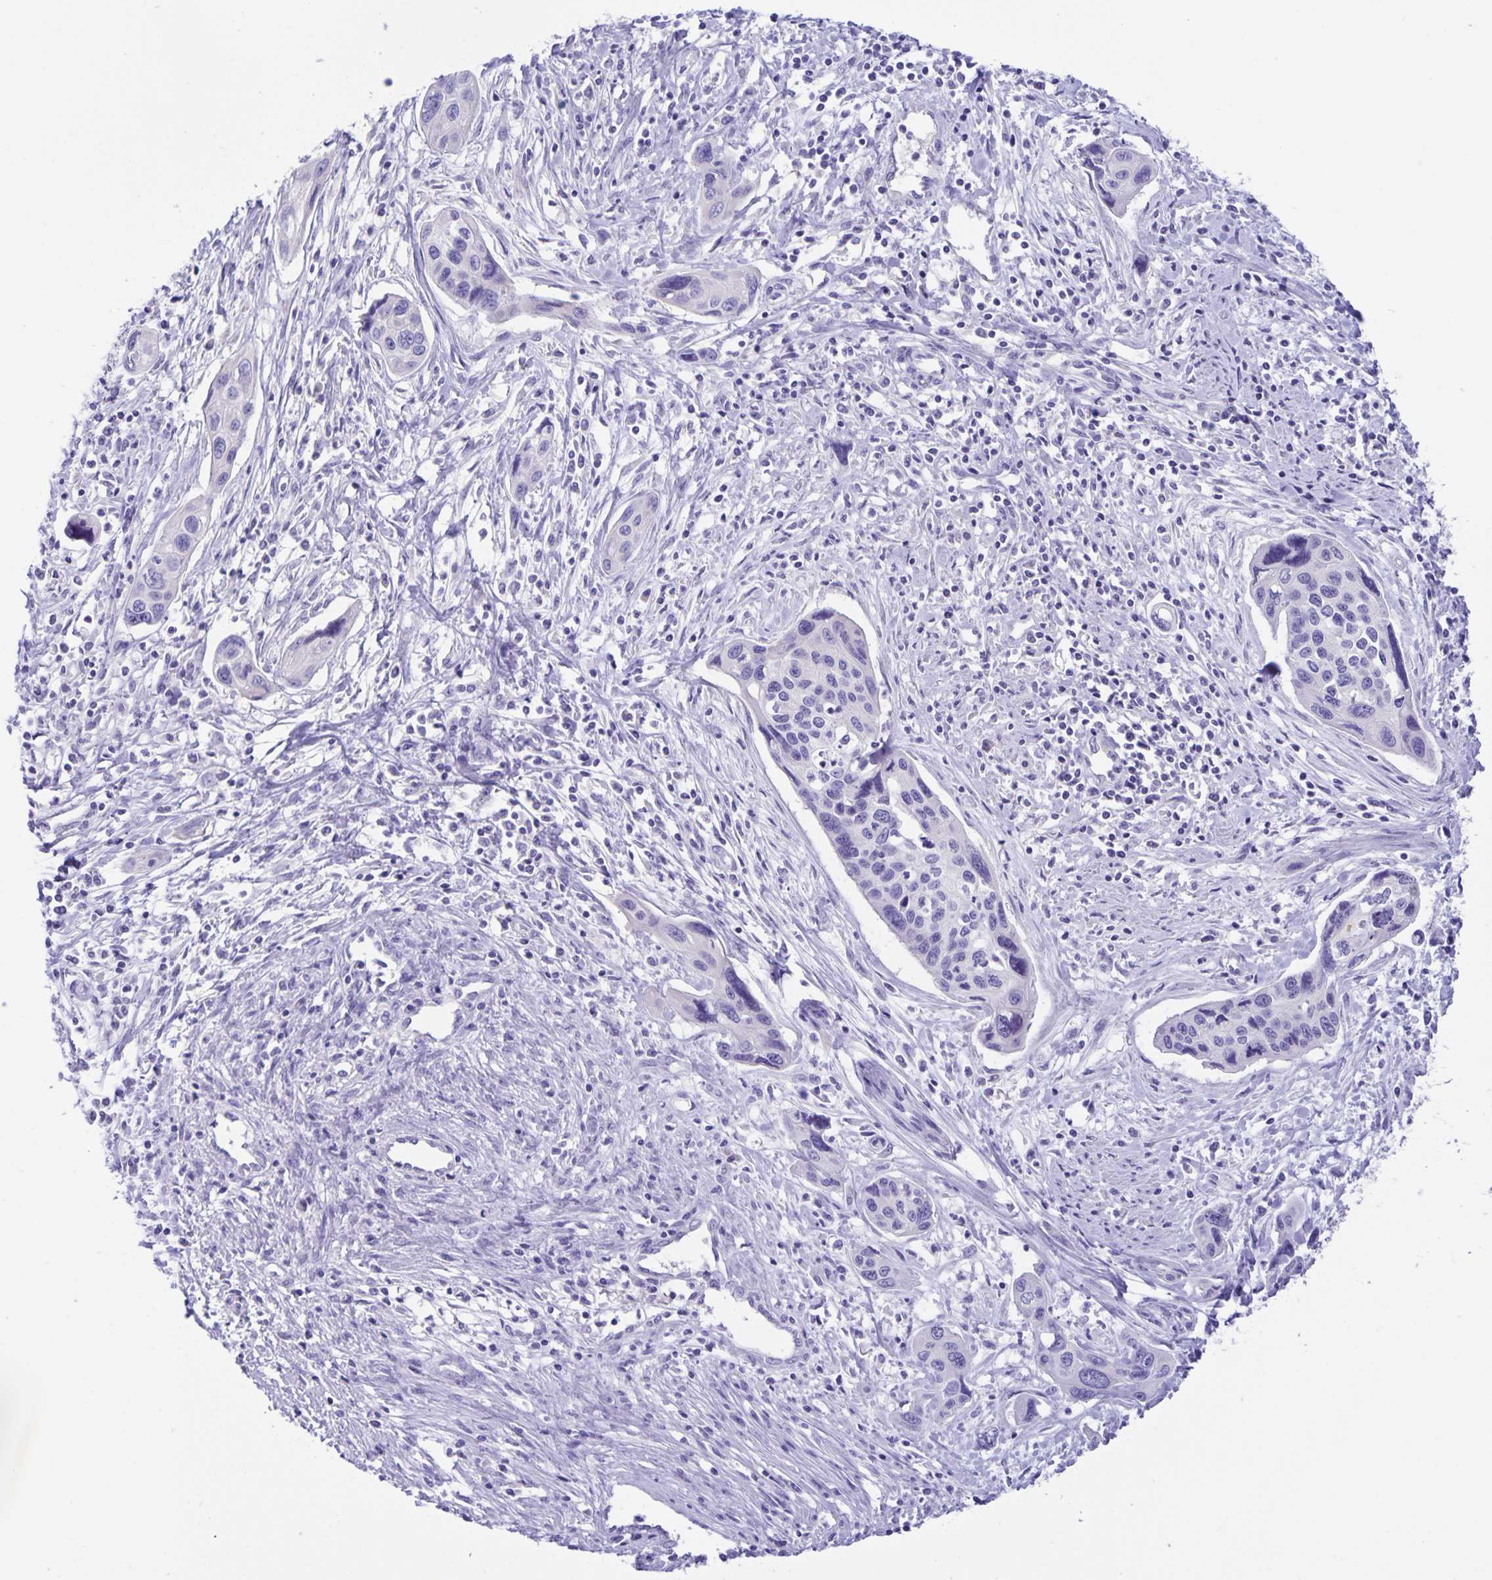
{"staining": {"intensity": "negative", "quantity": "none", "location": "none"}, "tissue": "cervical cancer", "cell_type": "Tumor cells", "image_type": "cancer", "snomed": [{"axis": "morphology", "description": "Squamous cell carcinoma, NOS"}, {"axis": "topography", "description": "Cervix"}], "caption": "Immunohistochemical staining of human cervical squamous cell carcinoma shows no significant positivity in tumor cells. (Stains: DAB immunohistochemistry (IHC) with hematoxylin counter stain, Microscopy: brightfield microscopy at high magnification).", "gene": "CAPSL", "patient": {"sex": "female", "age": 31}}